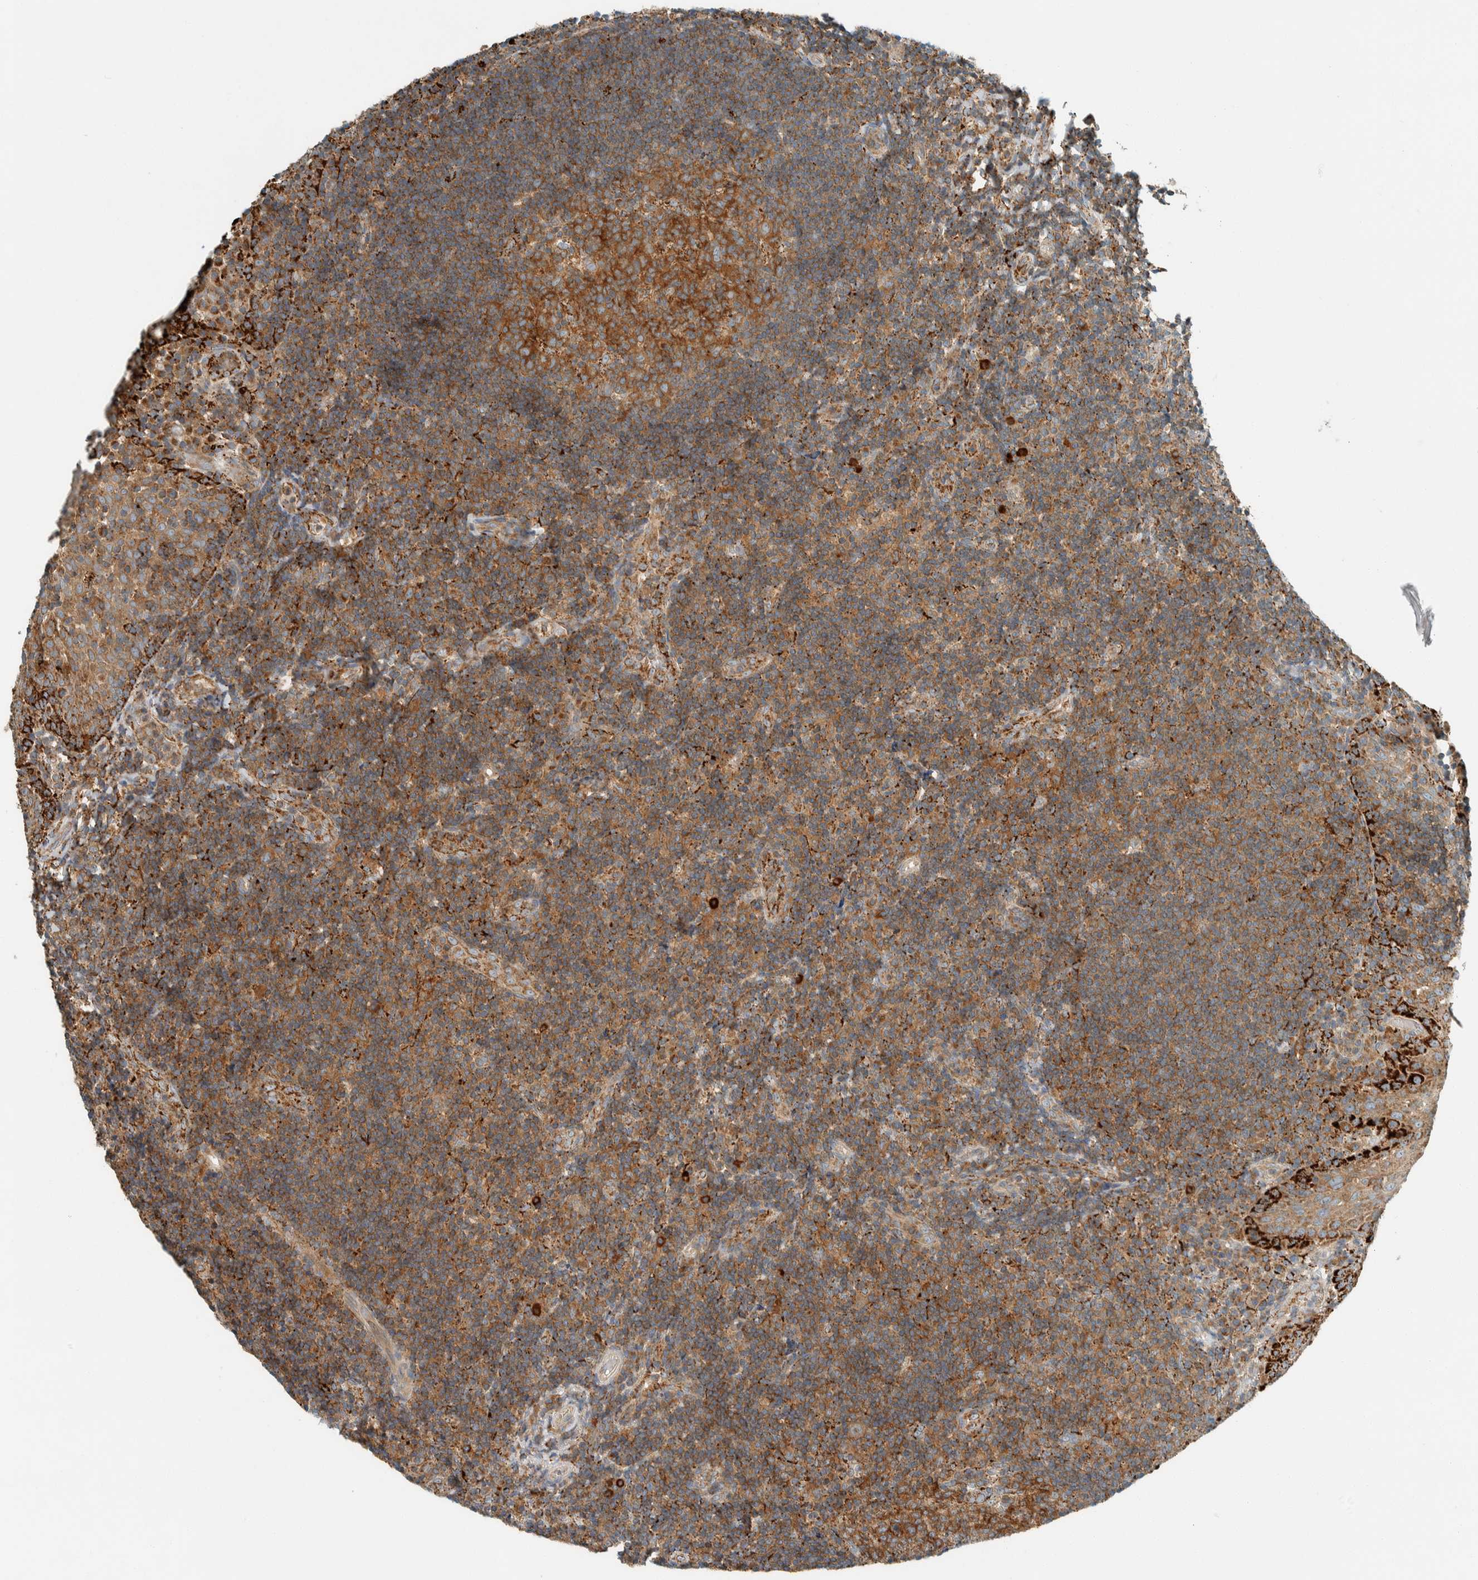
{"staining": {"intensity": "strong", "quantity": ">75%", "location": "cytoplasmic/membranous"}, "tissue": "tonsil", "cell_type": "Germinal center cells", "image_type": "normal", "snomed": [{"axis": "morphology", "description": "Normal tissue, NOS"}, {"axis": "topography", "description": "Tonsil"}], "caption": "Unremarkable tonsil reveals strong cytoplasmic/membranous expression in about >75% of germinal center cells The protein of interest is shown in brown color, while the nuclei are stained blue..", "gene": "SPAG5", "patient": {"sex": "female", "age": 40}}